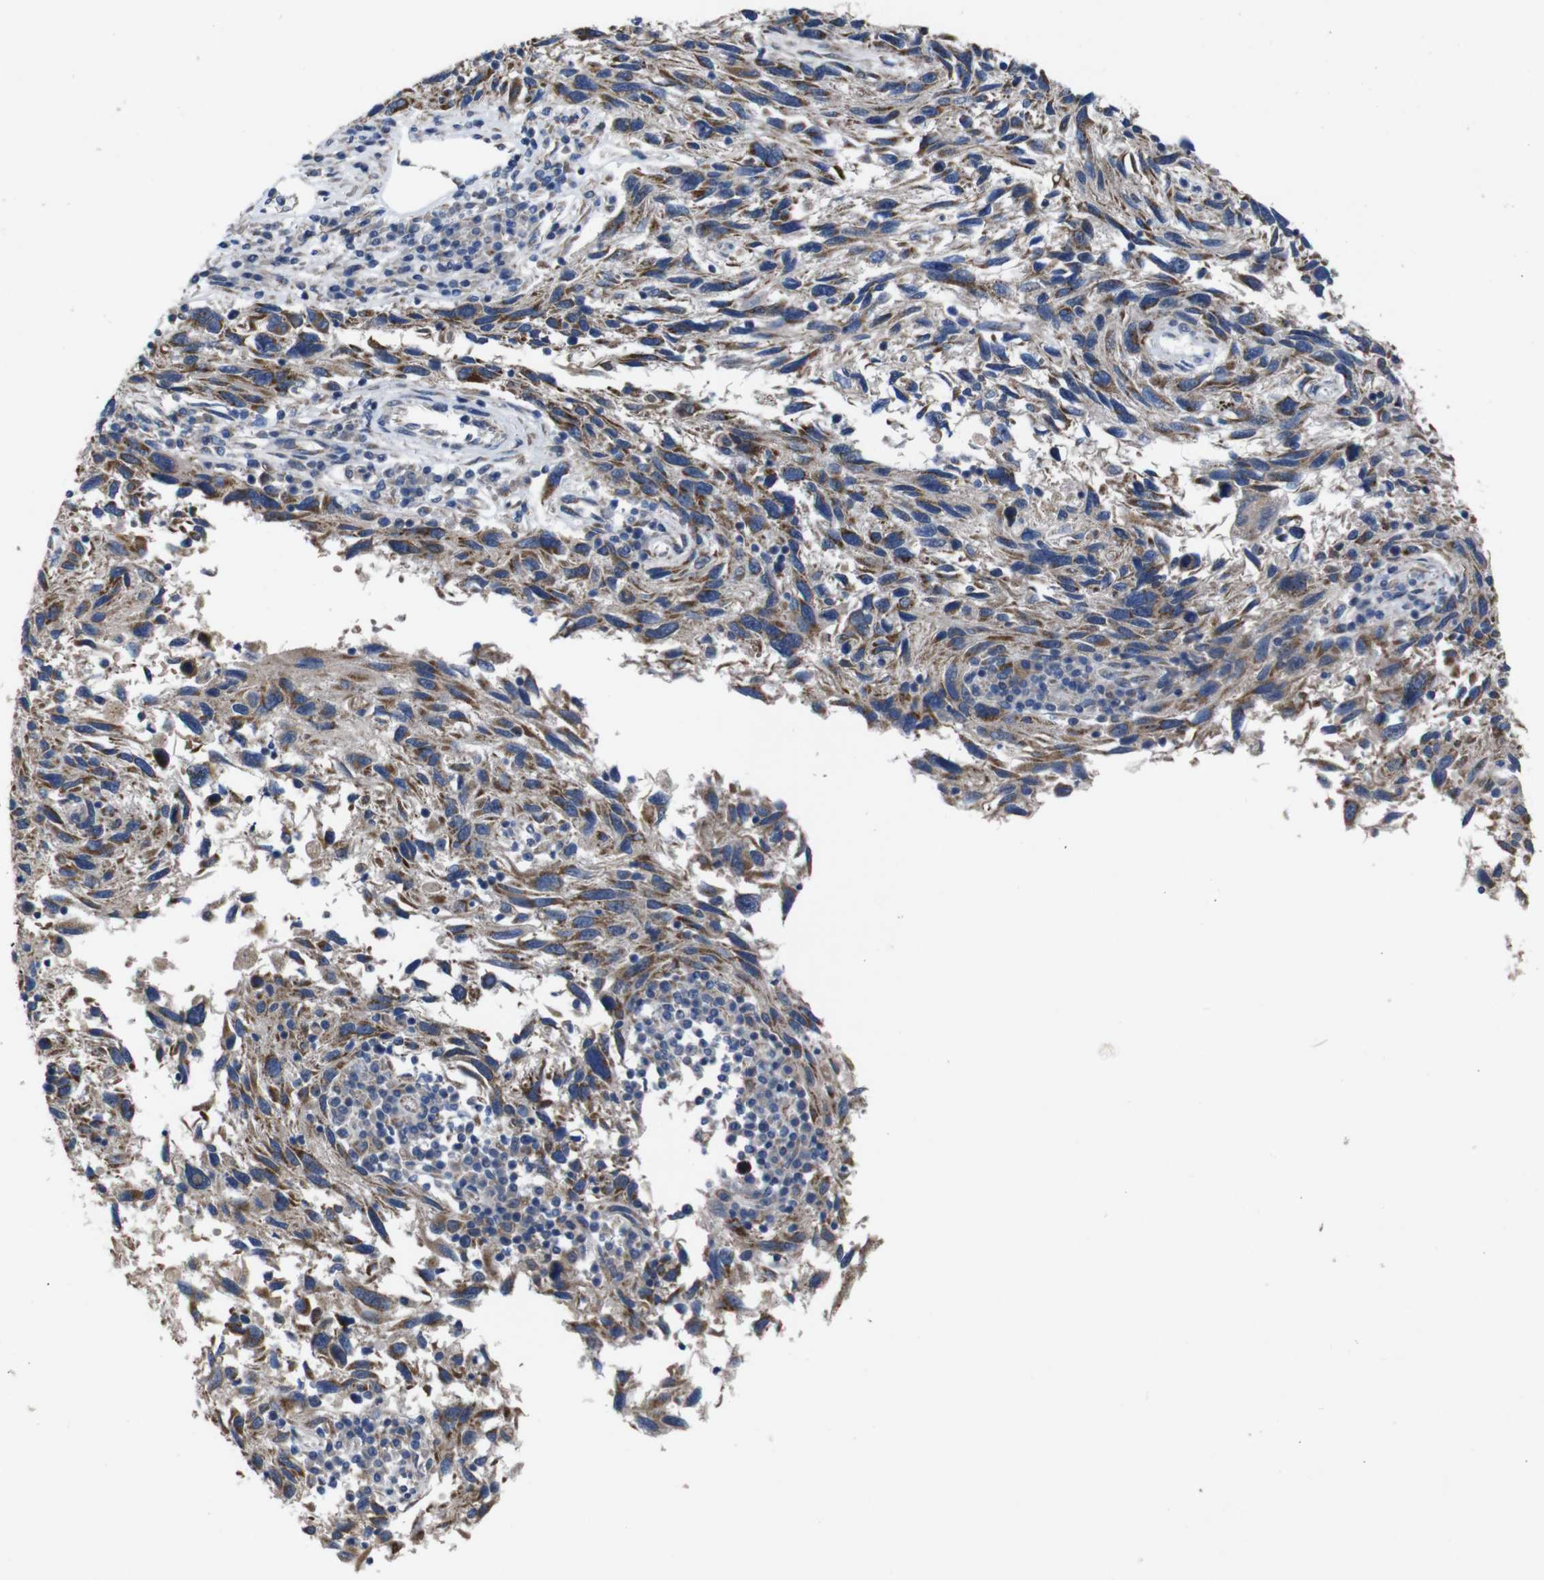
{"staining": {"intensity": "moderate", "quantity": ">75%", "location": "cytoplasmic/membranous"}, "tissue": "melanoma", "cell_type": "Tumor cells", "image_type": "cancer", "snomed": [{"axis": "morphology", "description": "Malignant melanoma, NOS"}, {"axis": "topography", "description": "Skin"}], "caption": "Brown immunohistochemical staining in human malignant melanoma reveals moderate cytoplasmic/membranous staining in approximately >75% of tumor cells. (DAB (3,3'-diaminobenzidine) IHC with brightfield microscopy, high magnification).", "gene": "CHST10", "patient": {"sex": "male", "age": 53}}